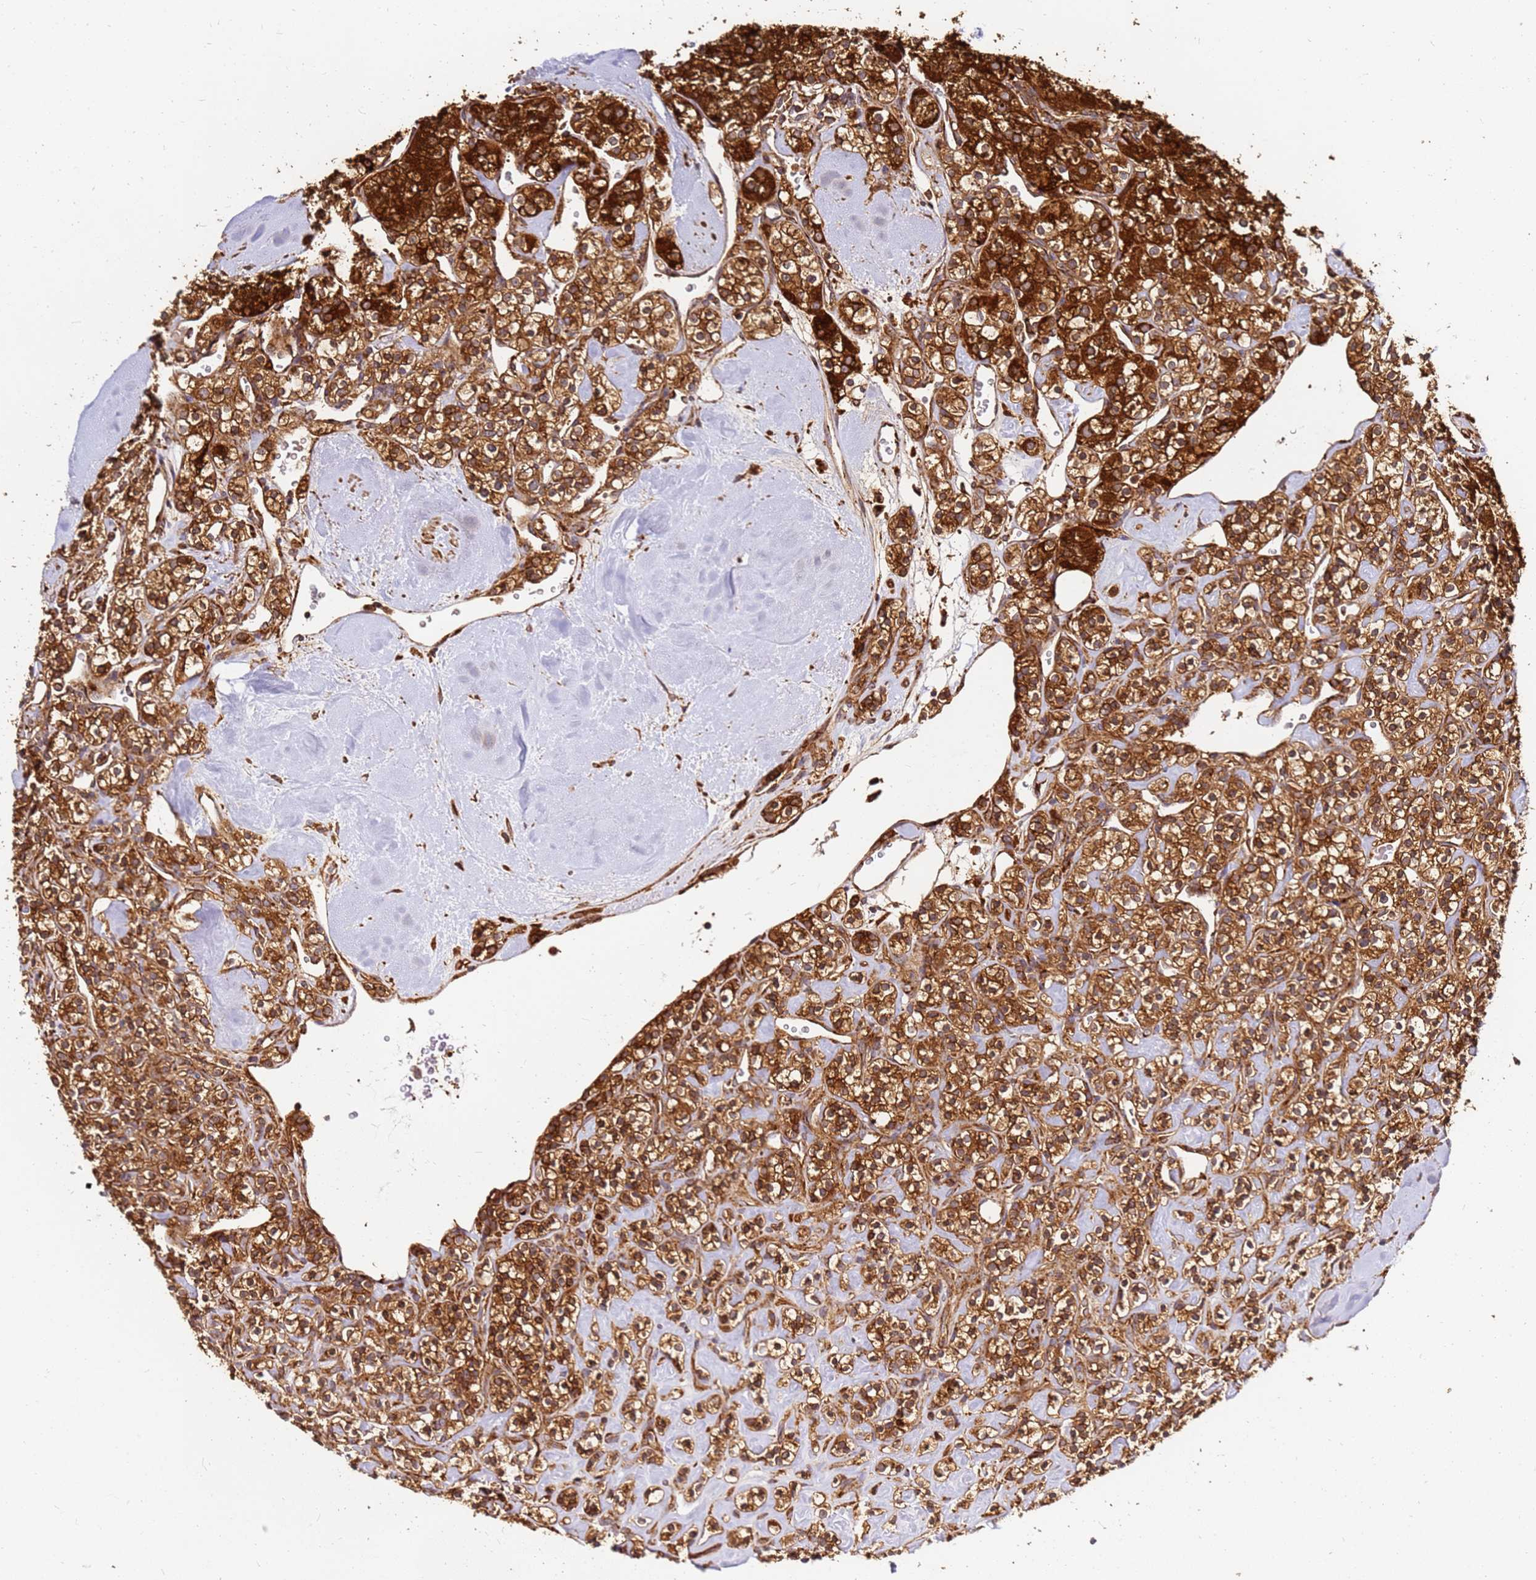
{"staining": {"intensity": "strong", "quantity": ">75%", "location": "cytoplasmic/membranous"}, "tissue": "renal cancer", "cell_type": "Tumor cells", "image_type": "cancer", "snomed": [{"axis": "morphology", "description": "Adenocarcinoma, NOS"}, {"axis": "topography", "description": "Kidney"}], "caption": "Renal cancer tissue shows strong cytoplasmic/membranous expression in approximately >75% of tumor cells The staining was performed using DAB (3,3'-diaminobenzidine) to visualize the protein expression in brown, while the nuclei were stained in blue with hematoxylin (Magnification: 20x).", "gene": "DVL3", "patient": {"sex": "male", "age": 77}}